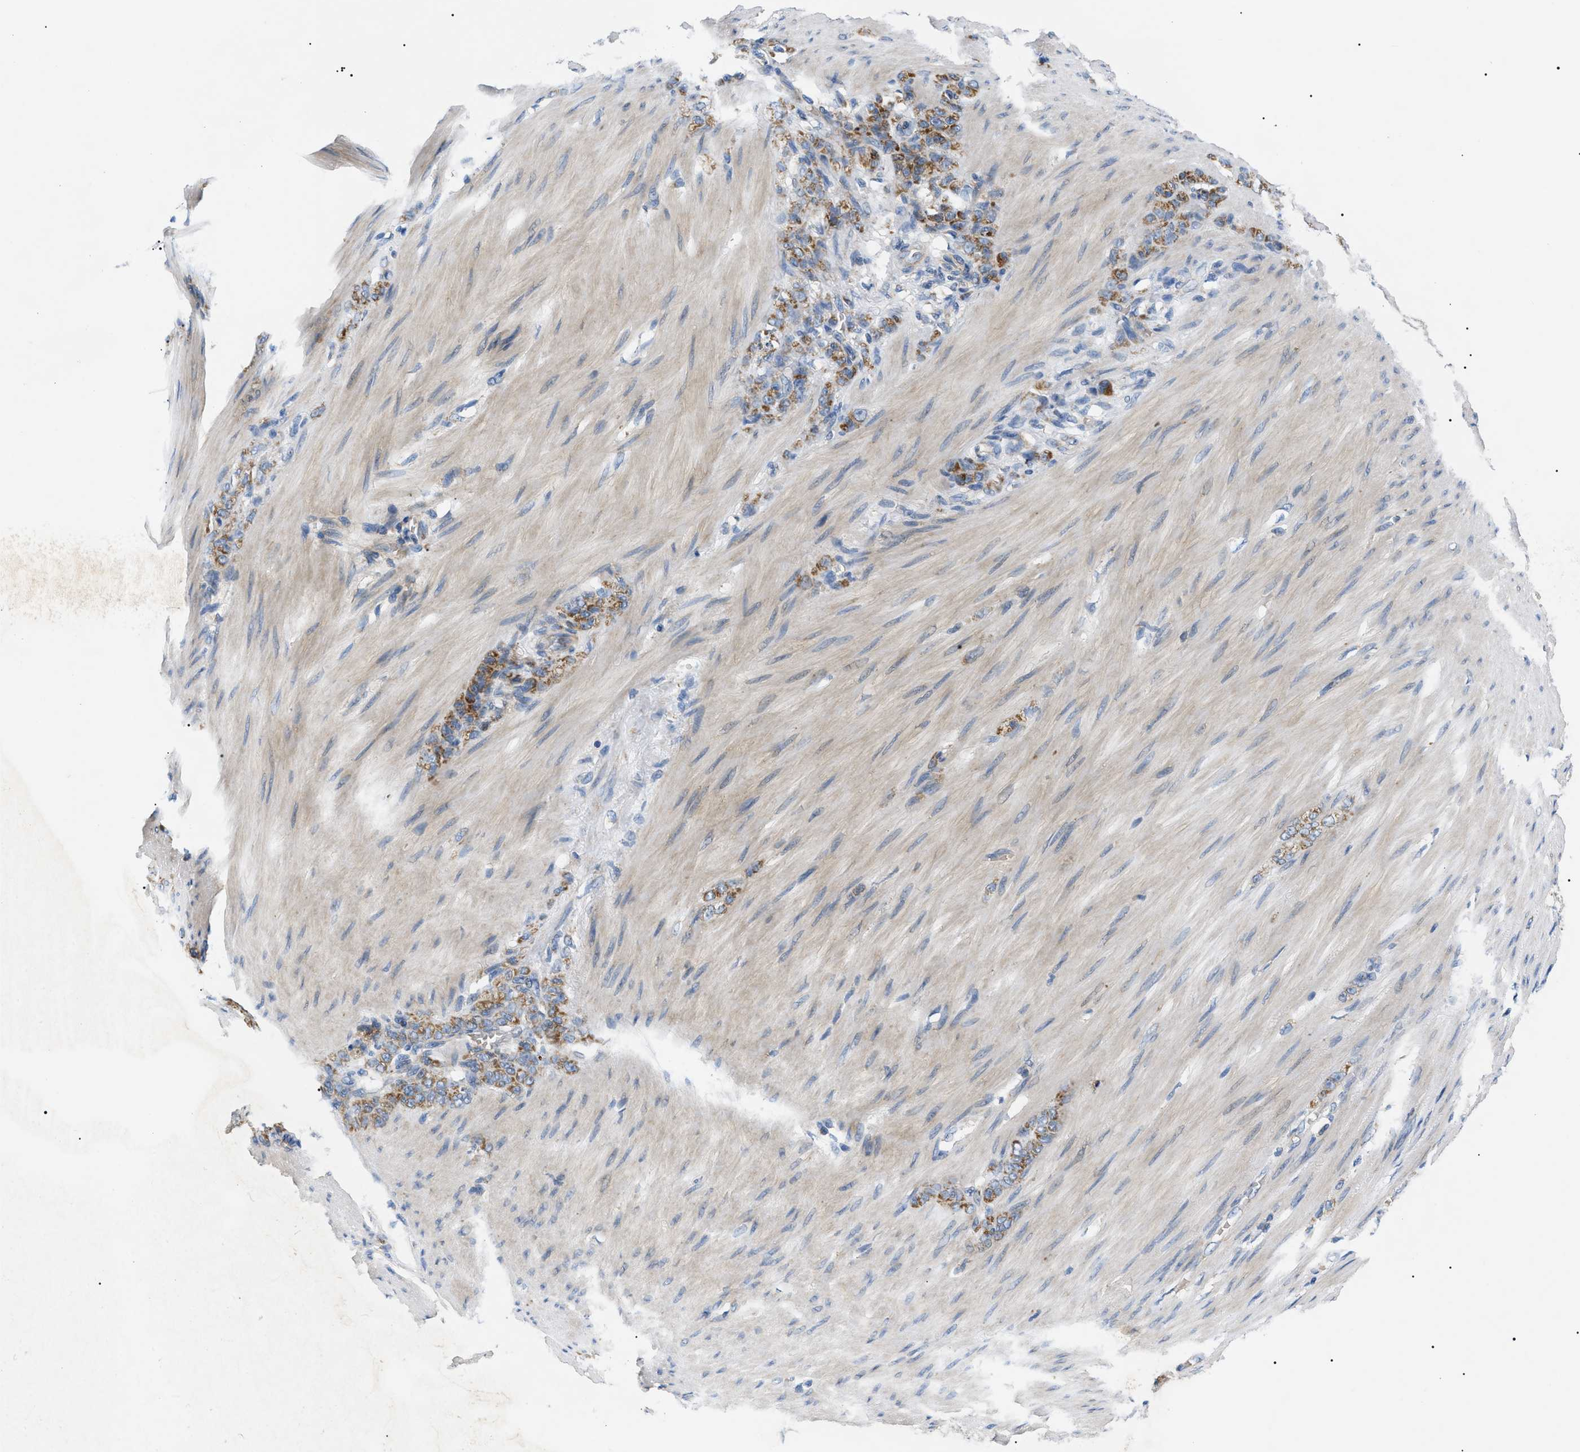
{"staining": {"intensity": "moderate", "quantity": ">75%", "location": "cytoplasmic/membranous"}, "tissue": "stomach cancer", "cell_type": "Tumor cells", "image_type": "cancer", "snomed": [{"axis": "morphology", "description": "Adenocarcinoma, NOS"}, {"axis": "topography", "description": "Stomach"}], "caption": "Immunohistochemistry of adenocarcinoma (stomach) shows medium levels of moderate cytoplasmic/membranous positivity in about >75% of tumor cells. The staining was performed using DAB (3,3'-diaminobenzidine), with brown indicating positive protein expression. Nuclei are stained blue with hematoxylin.", "gene": "TOMM6", "patient": {"sex": "male", "age": 82}}